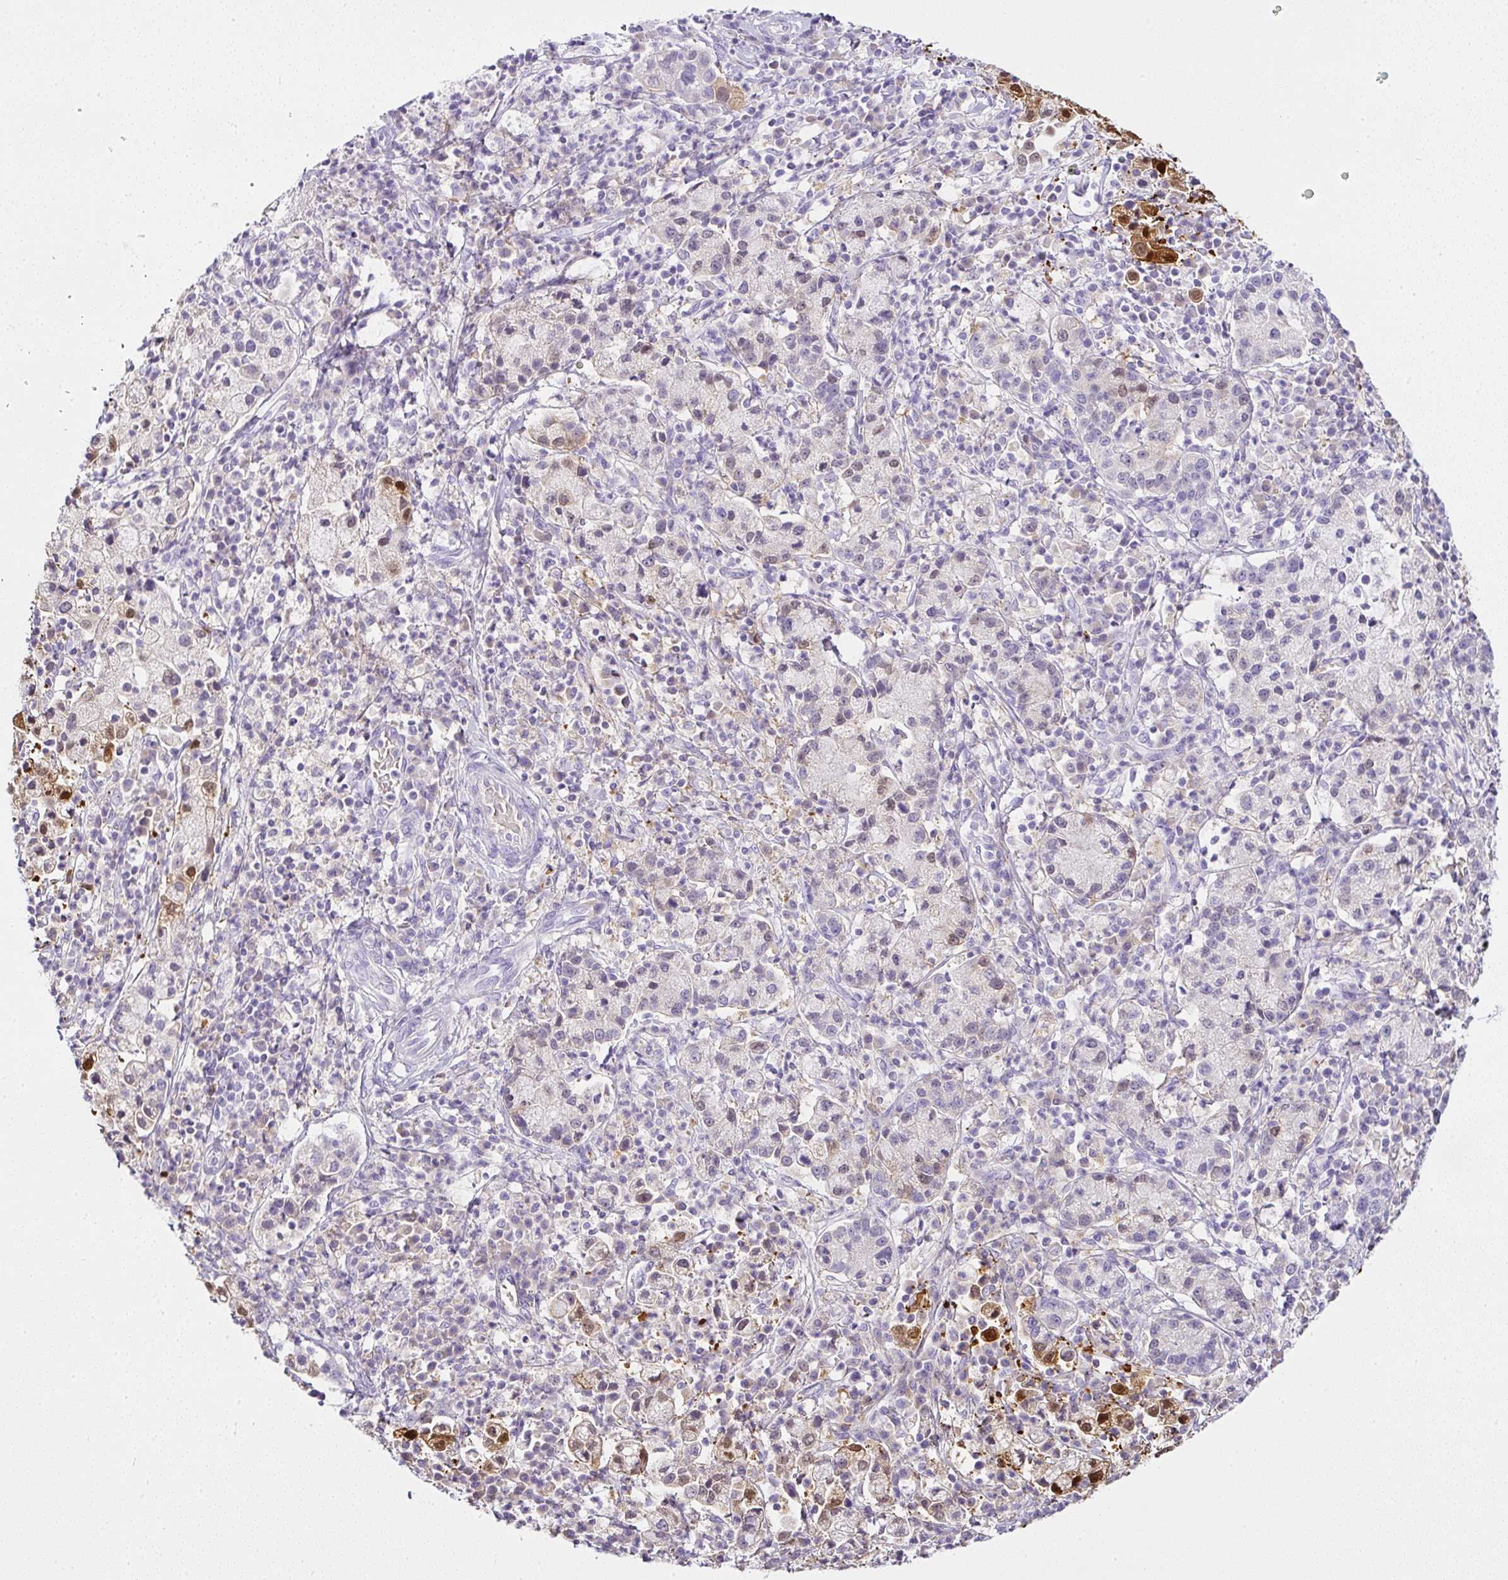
{"staining": {"intensity": "strong", "quantity": "<25%", "location": "cytoplasmic/membranous,nuclear"}, "tissue": "cervical cancer", "cell_type": "Tumor cells", "image_type": "cancer", "snomed": [{"axis": "morphology", "description": "Normal tissue, NOS"}, {"axis": "morphology", "description": "Adenocarcinoma, NOS"}, {"axis": "topography", "description": "Cervix"}], "caption": "This image demonstrates cervical cancer (adenocarcinoma) stained with immunohistochemistry (IHC) to label a protein in brown. The cytoplasmic/membranous and nuclear of tumor cells show strong positivity for the protein. Nuclei are counter-stained blue.", "gene": "SERPINB3", "patient": {"sex": "female", "age": 44}}